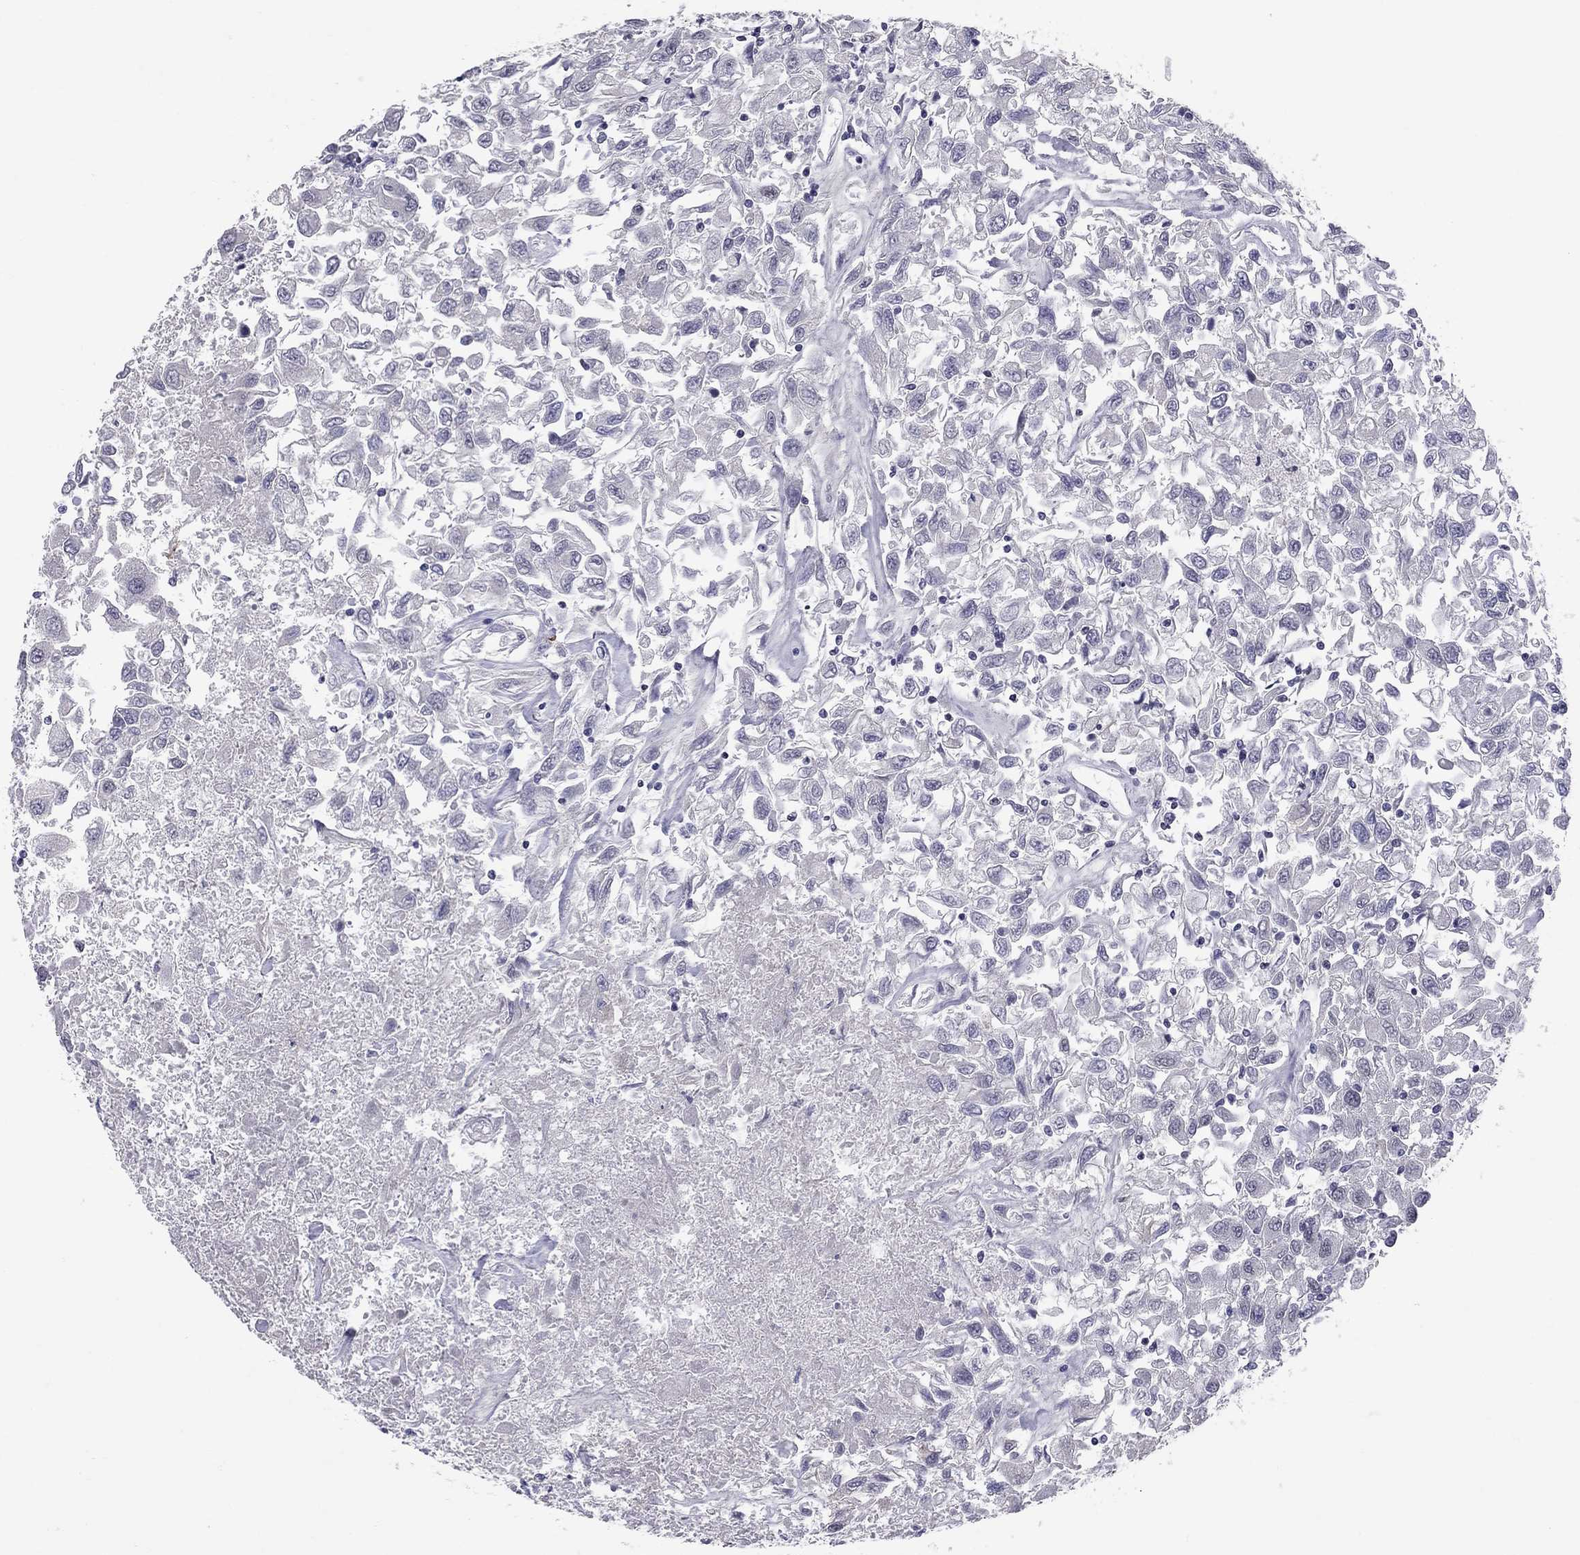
{"staining": {"intensity": "negative", "quantity": "none", "location": "none"}, "tissue": "renal cancer", "cell_type": "Tumor cells", "image_type": "cancer", "snomed": [{"axis": "morphology", "description": "Adenocarcinoma, NOS"}, {"axis": "topography", "description": "Kidney"}], "caption": "Renal cancer (adenocarcinoma) stained for a protein using IHC shows no positivity tumor cells.", "gene": "TAF9", "patient": {"sex": "female", "age": 76}}